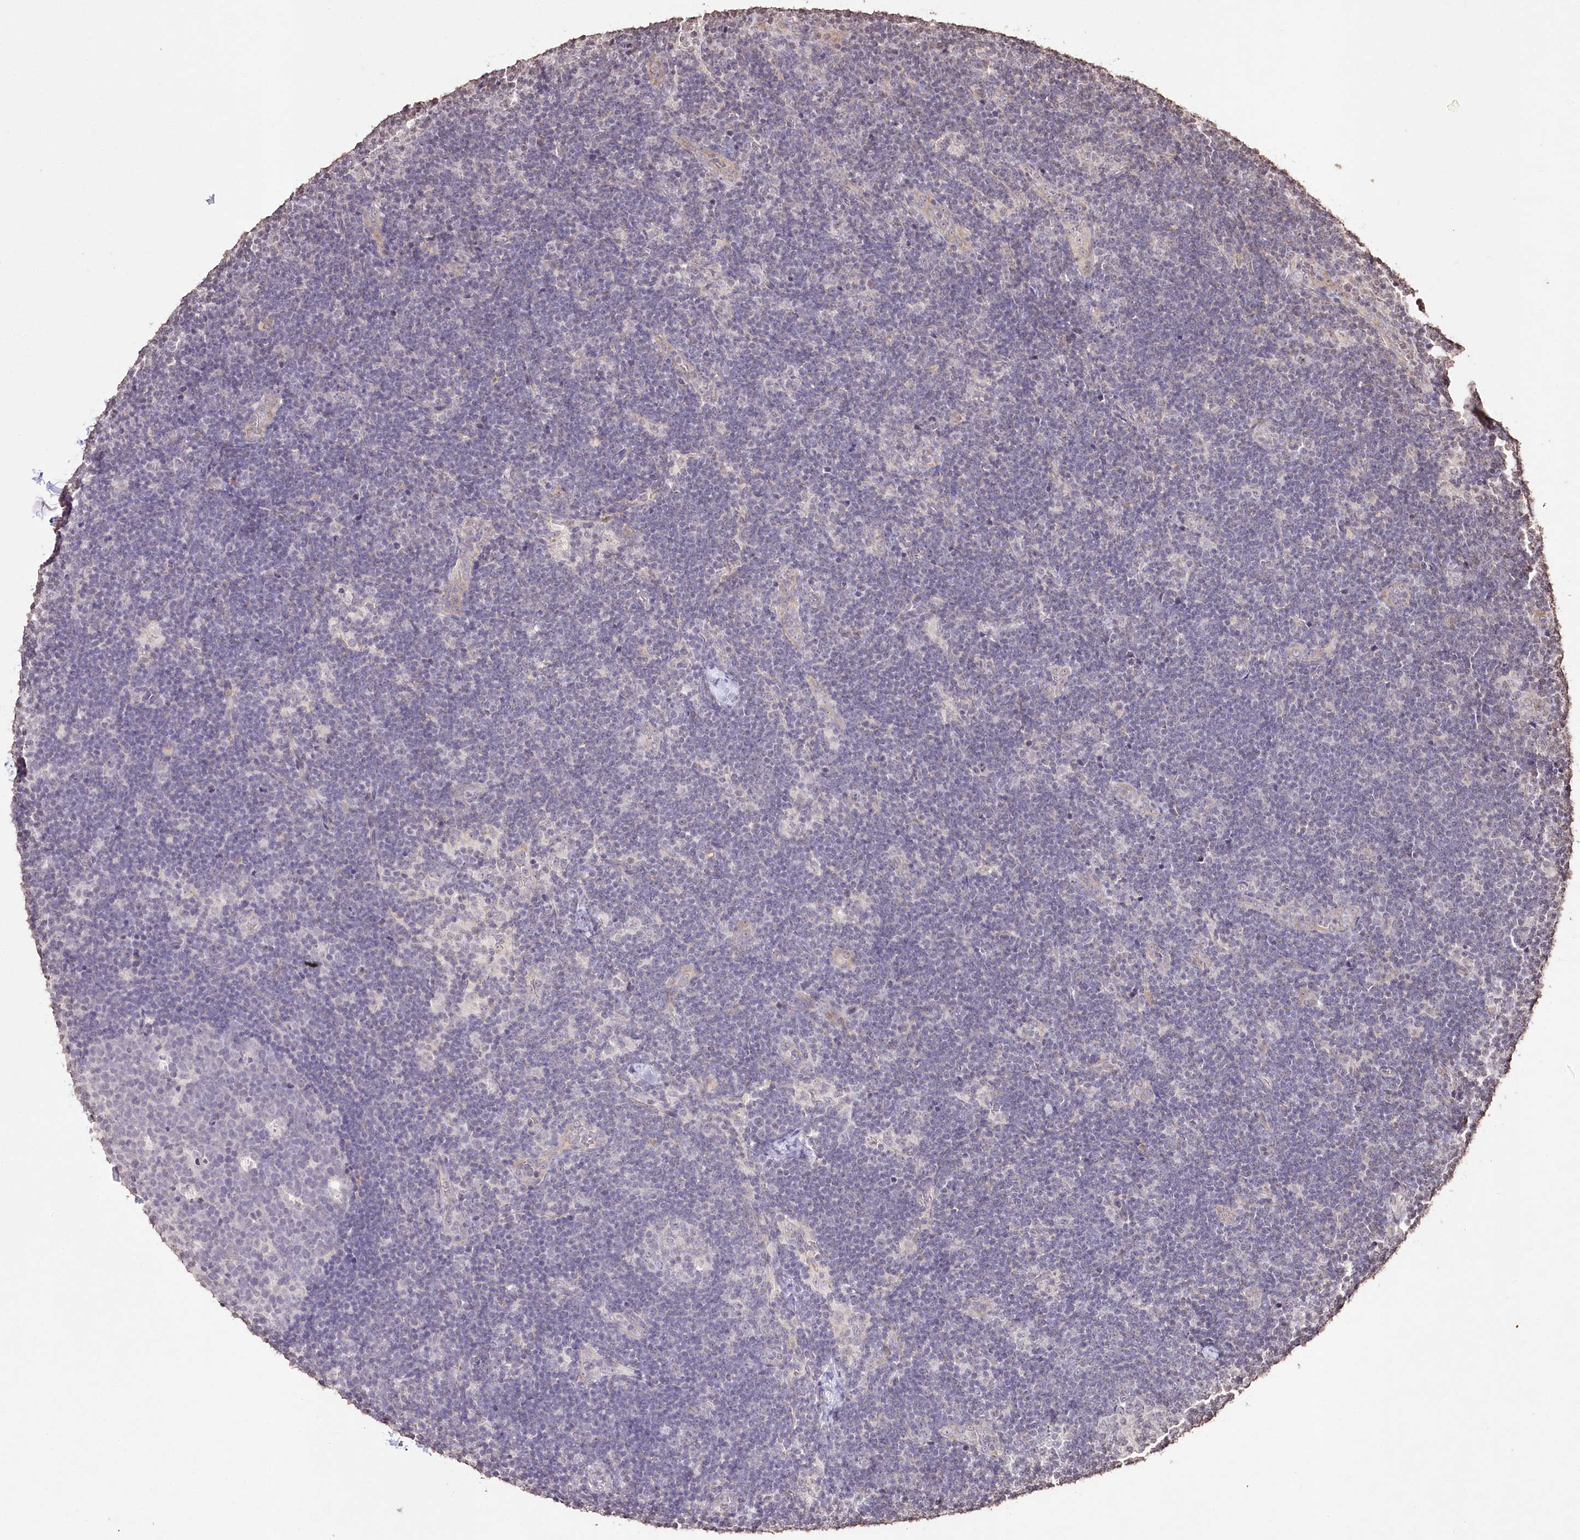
{"staining": {"intensity": "negative", "quantity": "none", "location": "none"}, "tissue": "lymph node", "cell_type": "Germinal center cells", "image_type": "normal", "snomed": [{"axis": "morphology", "description": "Normal tissue, NOS"}, {"axis": "topography", "description": "Lymph node"}], "caption": "IHC histopathology image of benign human lymph node stained for a protein (brown), which reveals no staining in germinal center cells. (DAB immunohistochemistry (IHC), high magnification).", "gene": "DMXL1", "patient": {"sex": "female", "age": 22}}